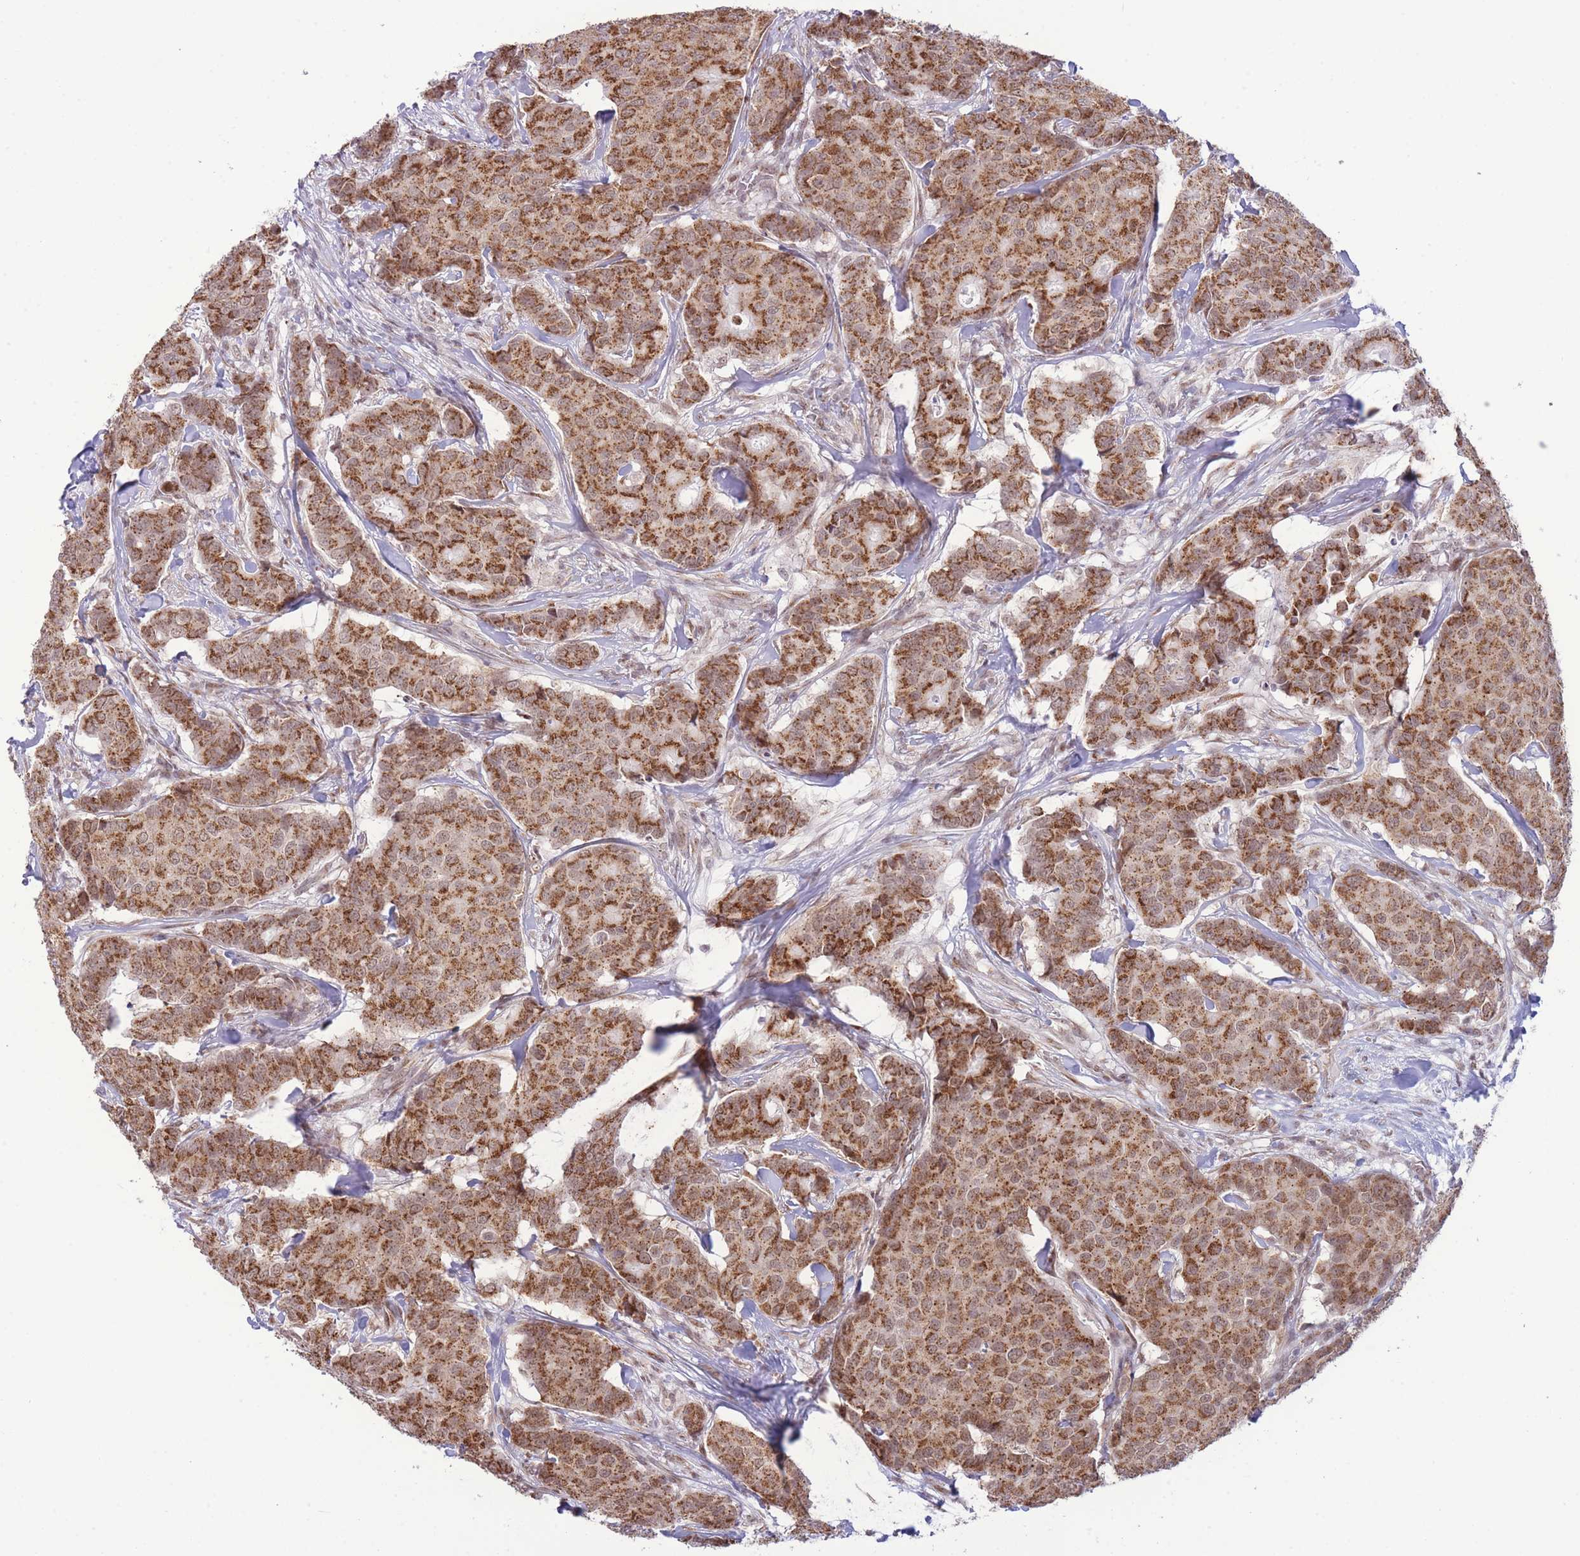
{"staining": {"intensity": "moderate", "quantity": ">75%", "location": "cytoplasmic/membranous"}, "tissue": "breast cancer", "cell_type": "Tumor cells", "image_type": "cancer", "snomed": [{"axis": "morphology", "description": "Duct carcinoma"}, {"axis": "topography", "description": "Breast"}], "caption": "Immunohistochemistry (IHC) (DAB) staining of breast cancer (infiltrating ductal carcinoma) shows moderate cytoplasmic/membranous protein staining in about >75% of tumor cells.", "gene": "INO80C", "patient": {"sex": "female", "age": 75}}